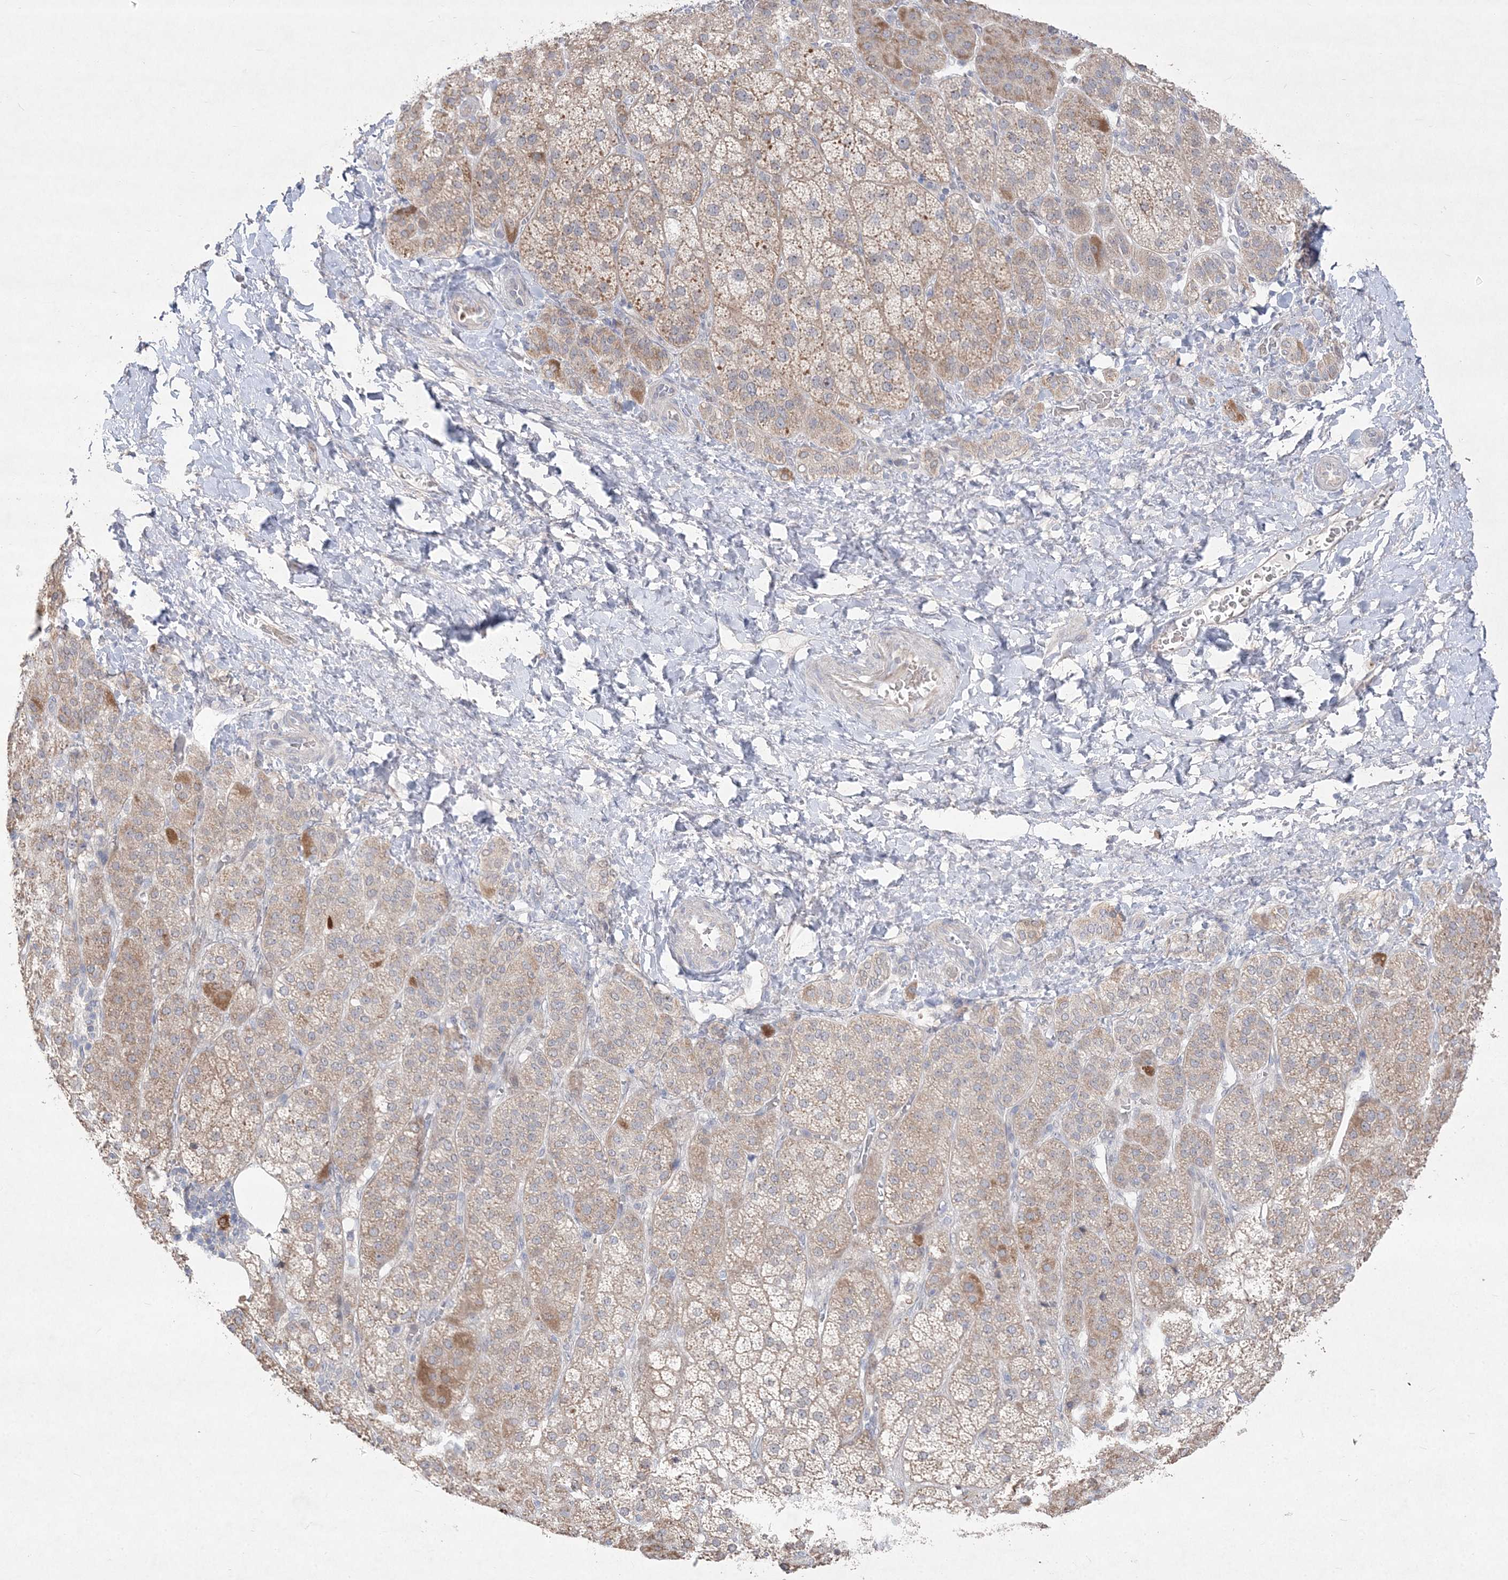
{"staining": {"intensity": "moderate", "quantity": "<25%", "location": "cytoplasmic/membranous"}, "tissue": "adrenal gland", "cell_type": "Glandular cells", "image_type": "normal", "snomed": [{"axis": "morphology", "description": "Normal tissue, NOS"}, {"axis": "topography", "description": "Adrenal gland"}], "caption": "This photomicrograph shows immunohistochemistry (IHC) staining of unremarkable adrenal gland, with low moderate cytoplasmic/membranous positivity in about <25% of glandular cells.", "gene": "CLNK", "patient": {"sex": "female", "age": 57}}